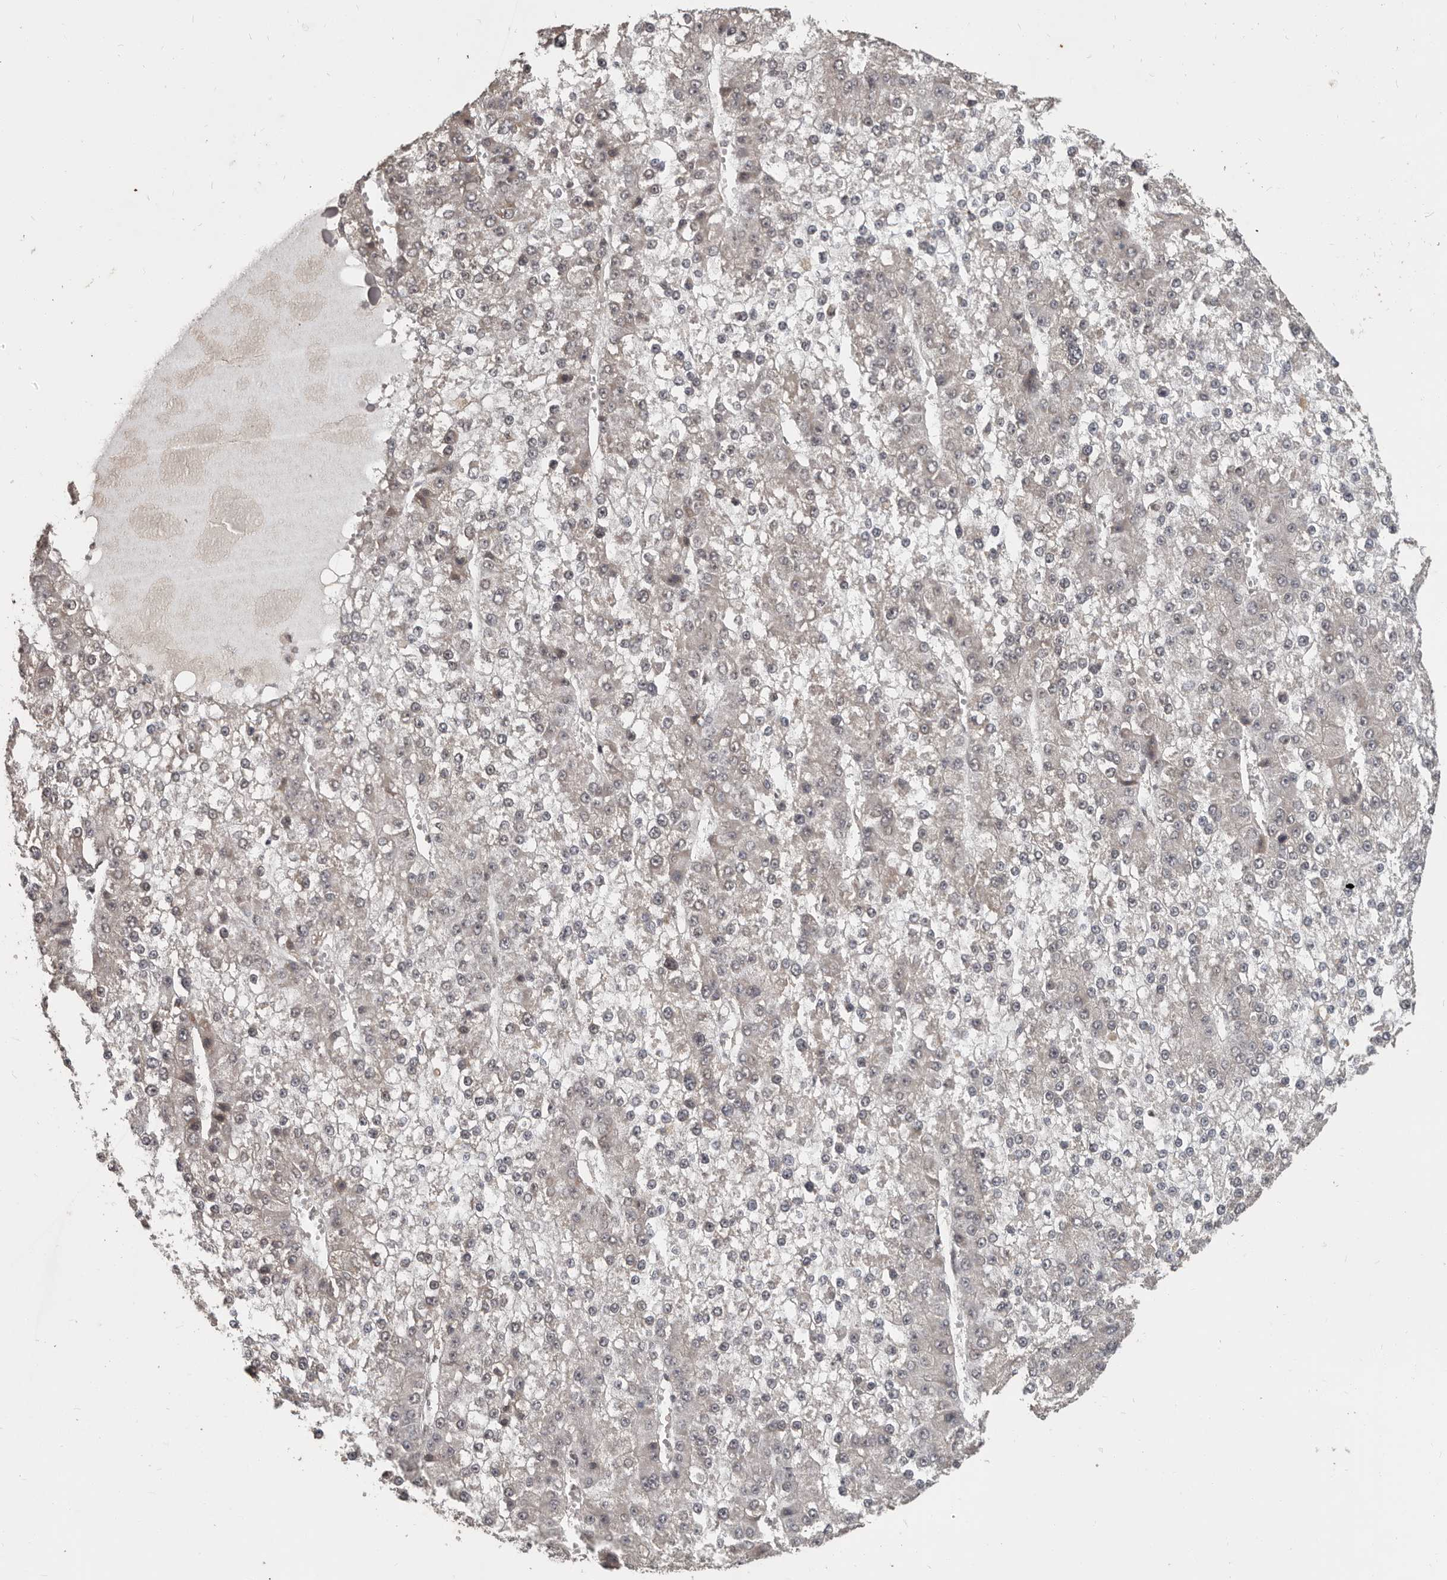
{"staining": {"intensity": "weak", "quantity": "25%-75%", "location": "nuclear"}, "tissue": "liver cancer", "cell_type": "Tumor cells", "image_type": "cancer", "snomed": [{"axis": "morphology", "description": "Carcinoma, Hepatocellular, NOS"}, {"axis": "topography", "description": "Liver"}], "caption": "IHC staining of liver cancer, which displays low levels of weak nuclear staining in about 25%-75% of tumor cells indicating weak nuclear protein expression. The staining was performed using DAB (3,3'-diaminobenzidine) (brown) for protein detection and nuclei were counterstained in hematoxylin (blue).", "gene": "ZFP14", "patient": {"sex": "female", "age": 73}}